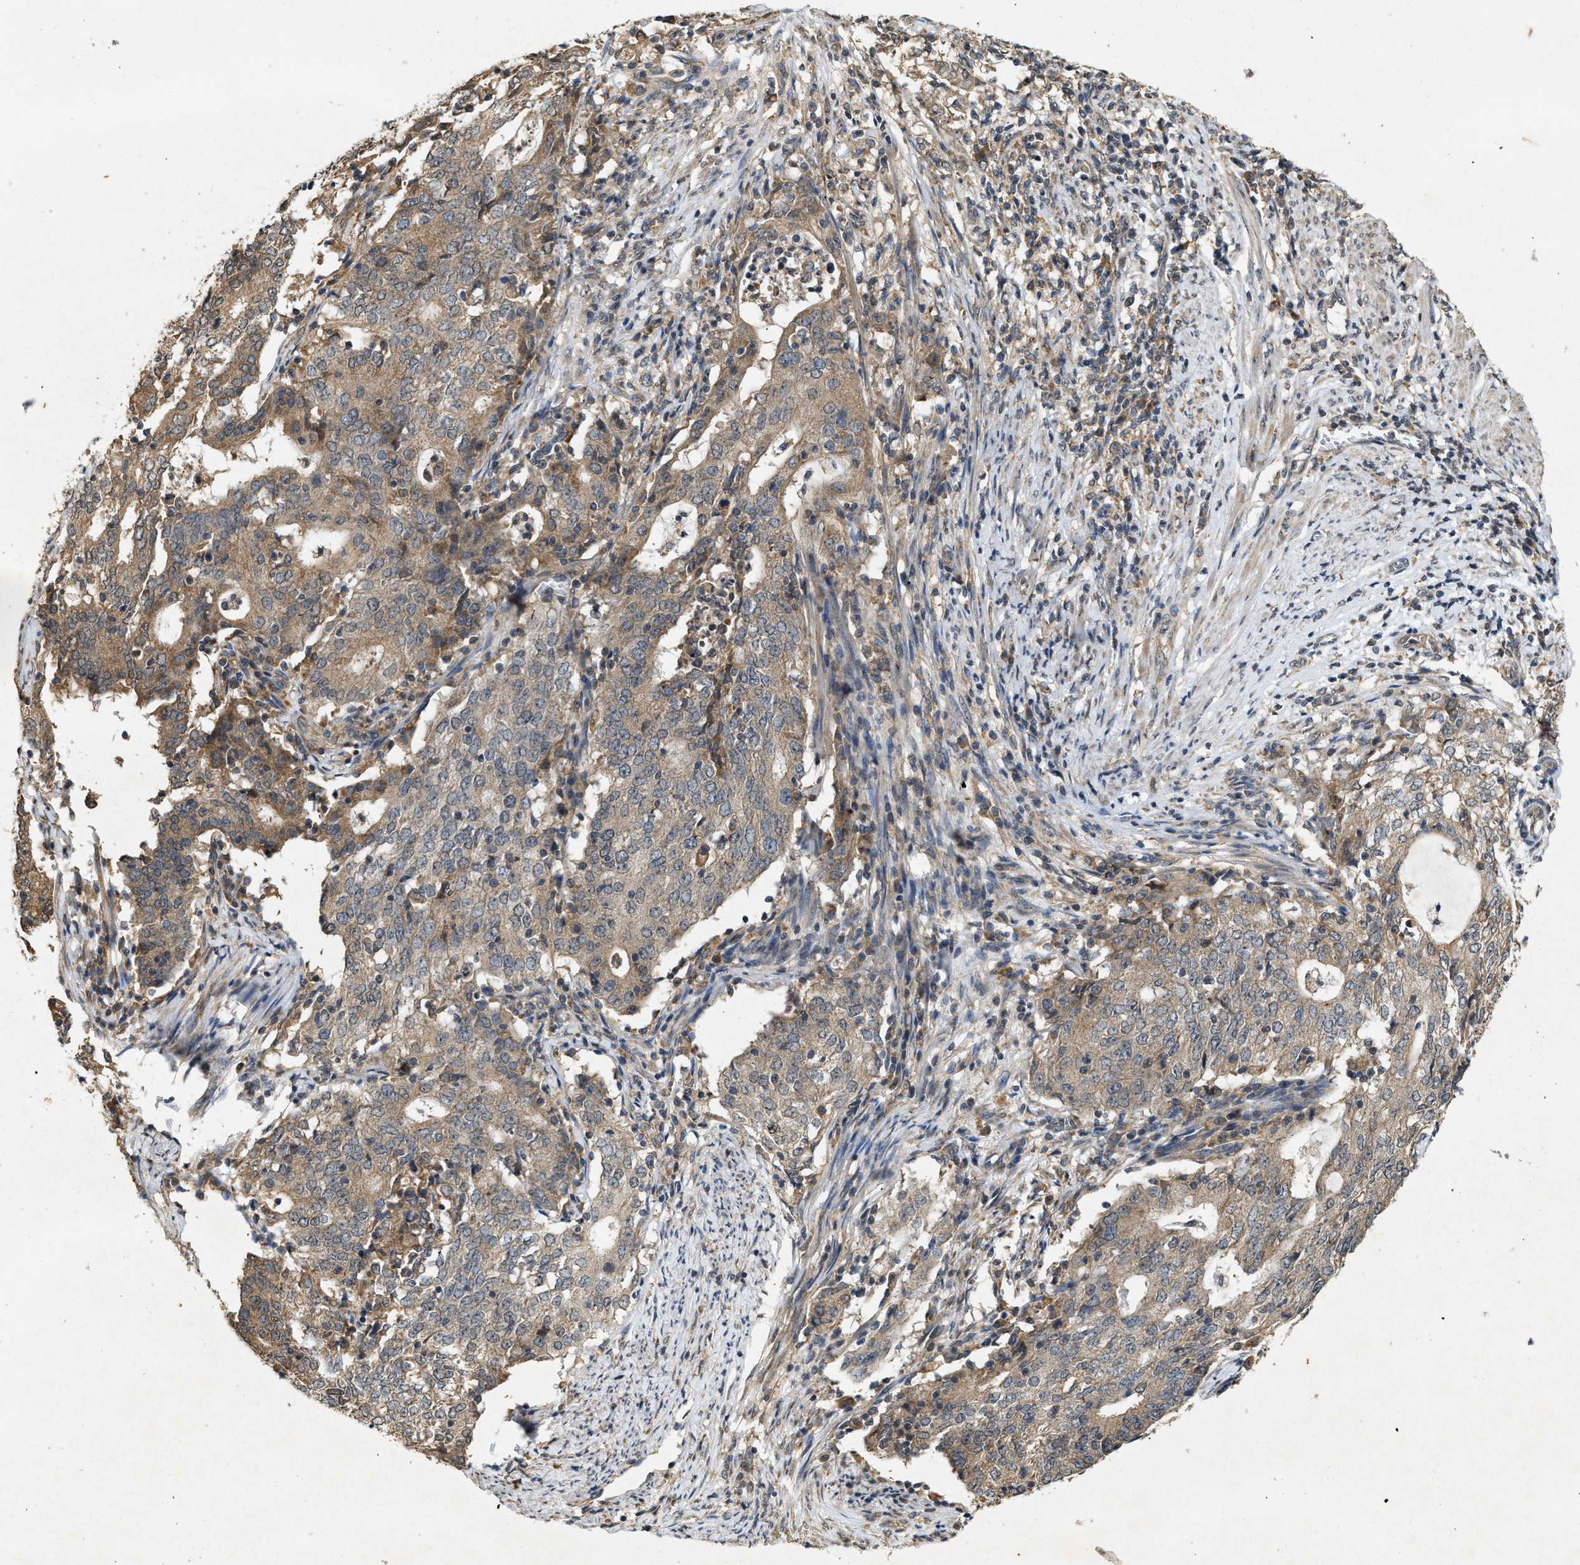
{"staining": {"intensity": "moderate", "quantity": ">75%", "location": "cytoplasmic/membranous"}, "tissue": "cervical cancer", "cell_type": "Tumor cells", "image_type": "cancer", "snomed": [{"axis": "morphology", "description": "Adenocarcinoma, NOS"}, {"axis": "topography", "description": "Cervix"}], "caption": "Moderate cytoplasmic/membranous positivity is present in approximately >75% of tumor cells in cervical adenocarcinoma. (Brightfield microscopy of DAB IHC at high magnification).", "gene": "KIF21A", "patient": {"sex": "female", "age": 44}}